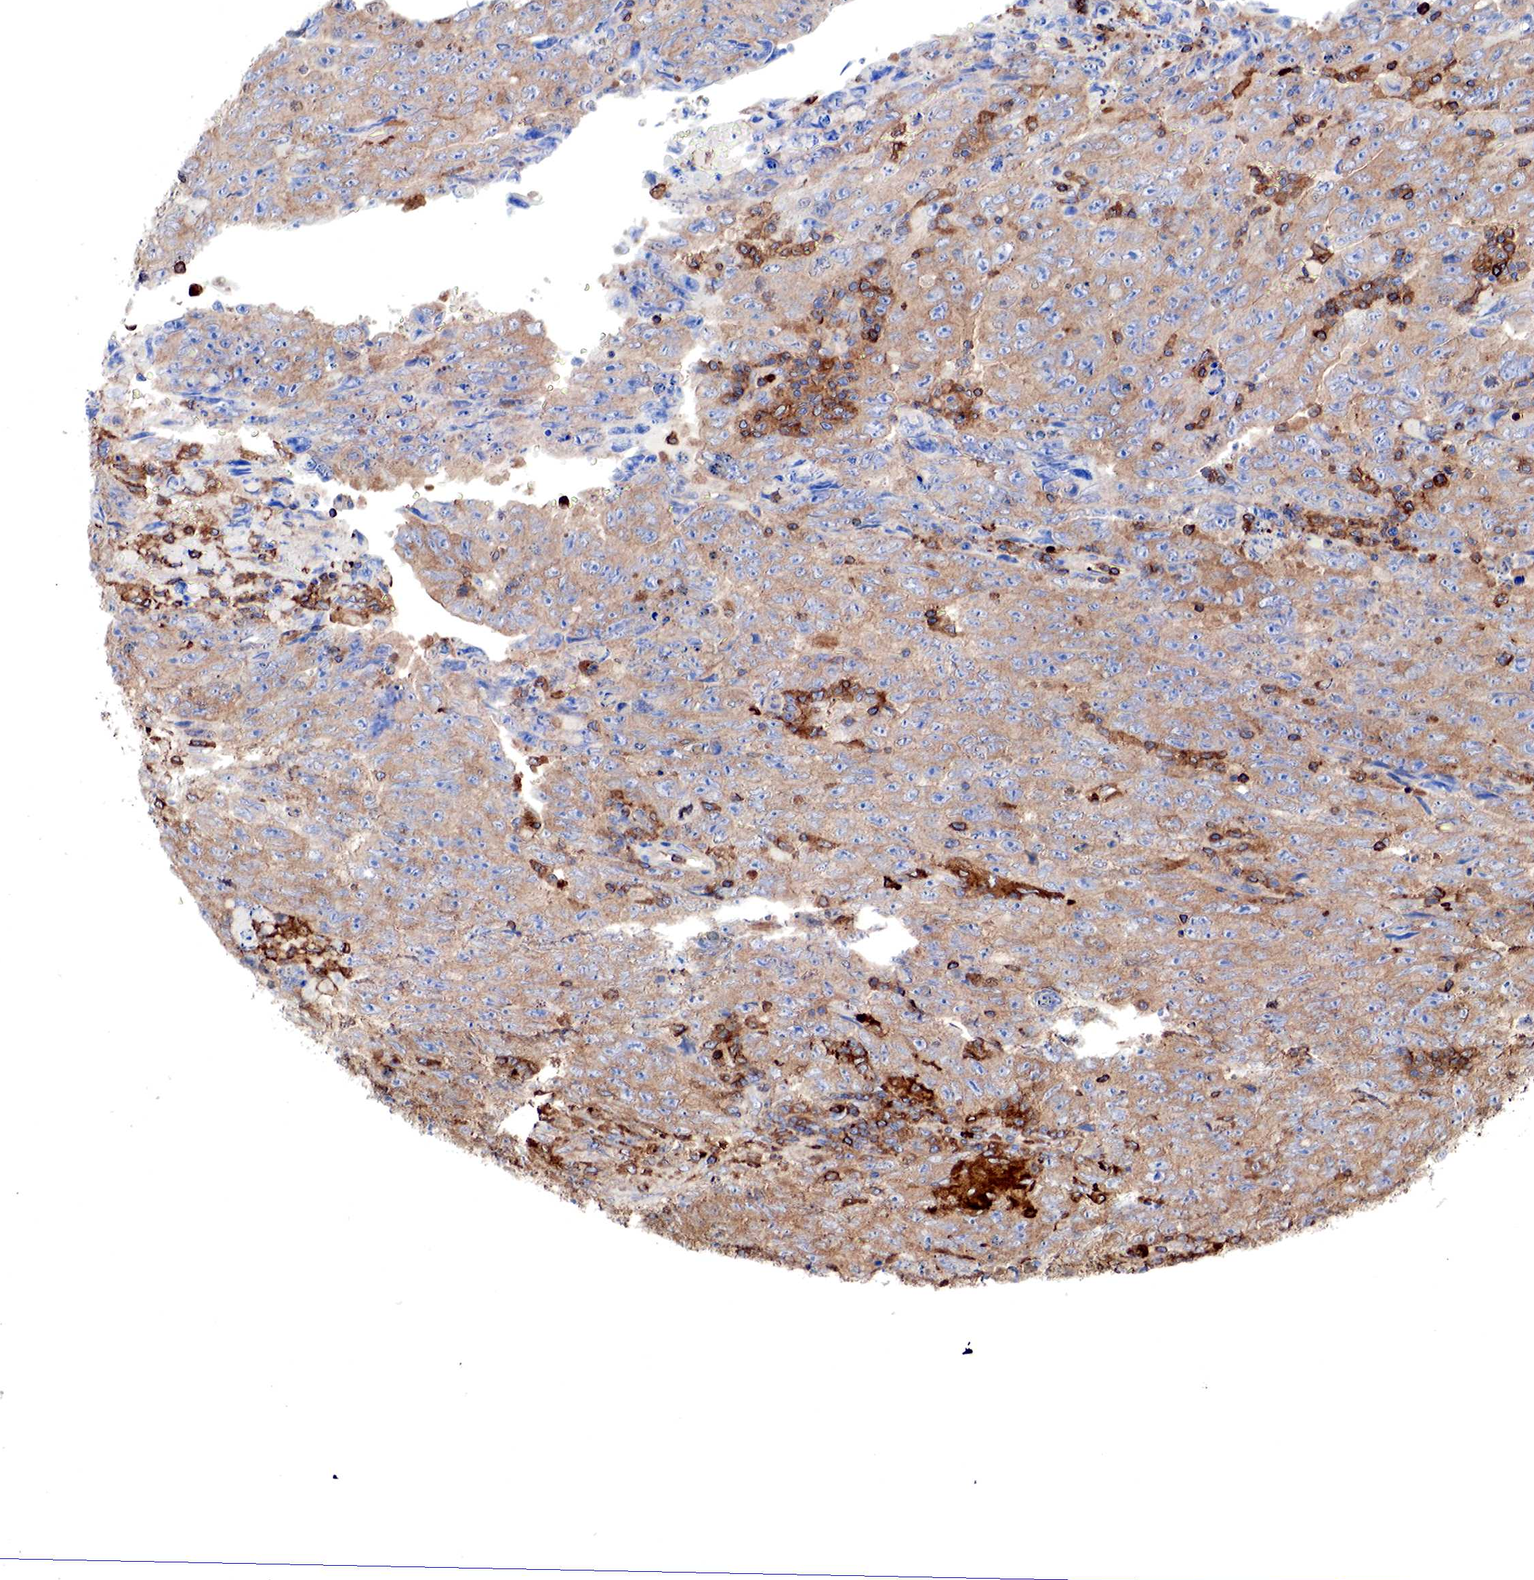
{"staining": {"intensity": "moderate", "quantity": ">75%", "location": "cytoplasmic/membranous"}, "tissue": "testis cancer", "cell_type": "Tumor cells", "image_type": "cancer", "snomed": [{"axis": "morphology", "description": "Carcinoma, Embryonal, NOS"}, {"axis": "topography", "description": "Testis"}], "caption": "Immunohistochemistry histopathology image of testis cancer (embryonal carcinoma) stained for a protein (brown), which demonstrates medium levels of moderate cytoplasmic/membranous staining in about >75% of tumor cells.", "gene": "G6PD", "patient": {"sex": "male", "age": 28}}